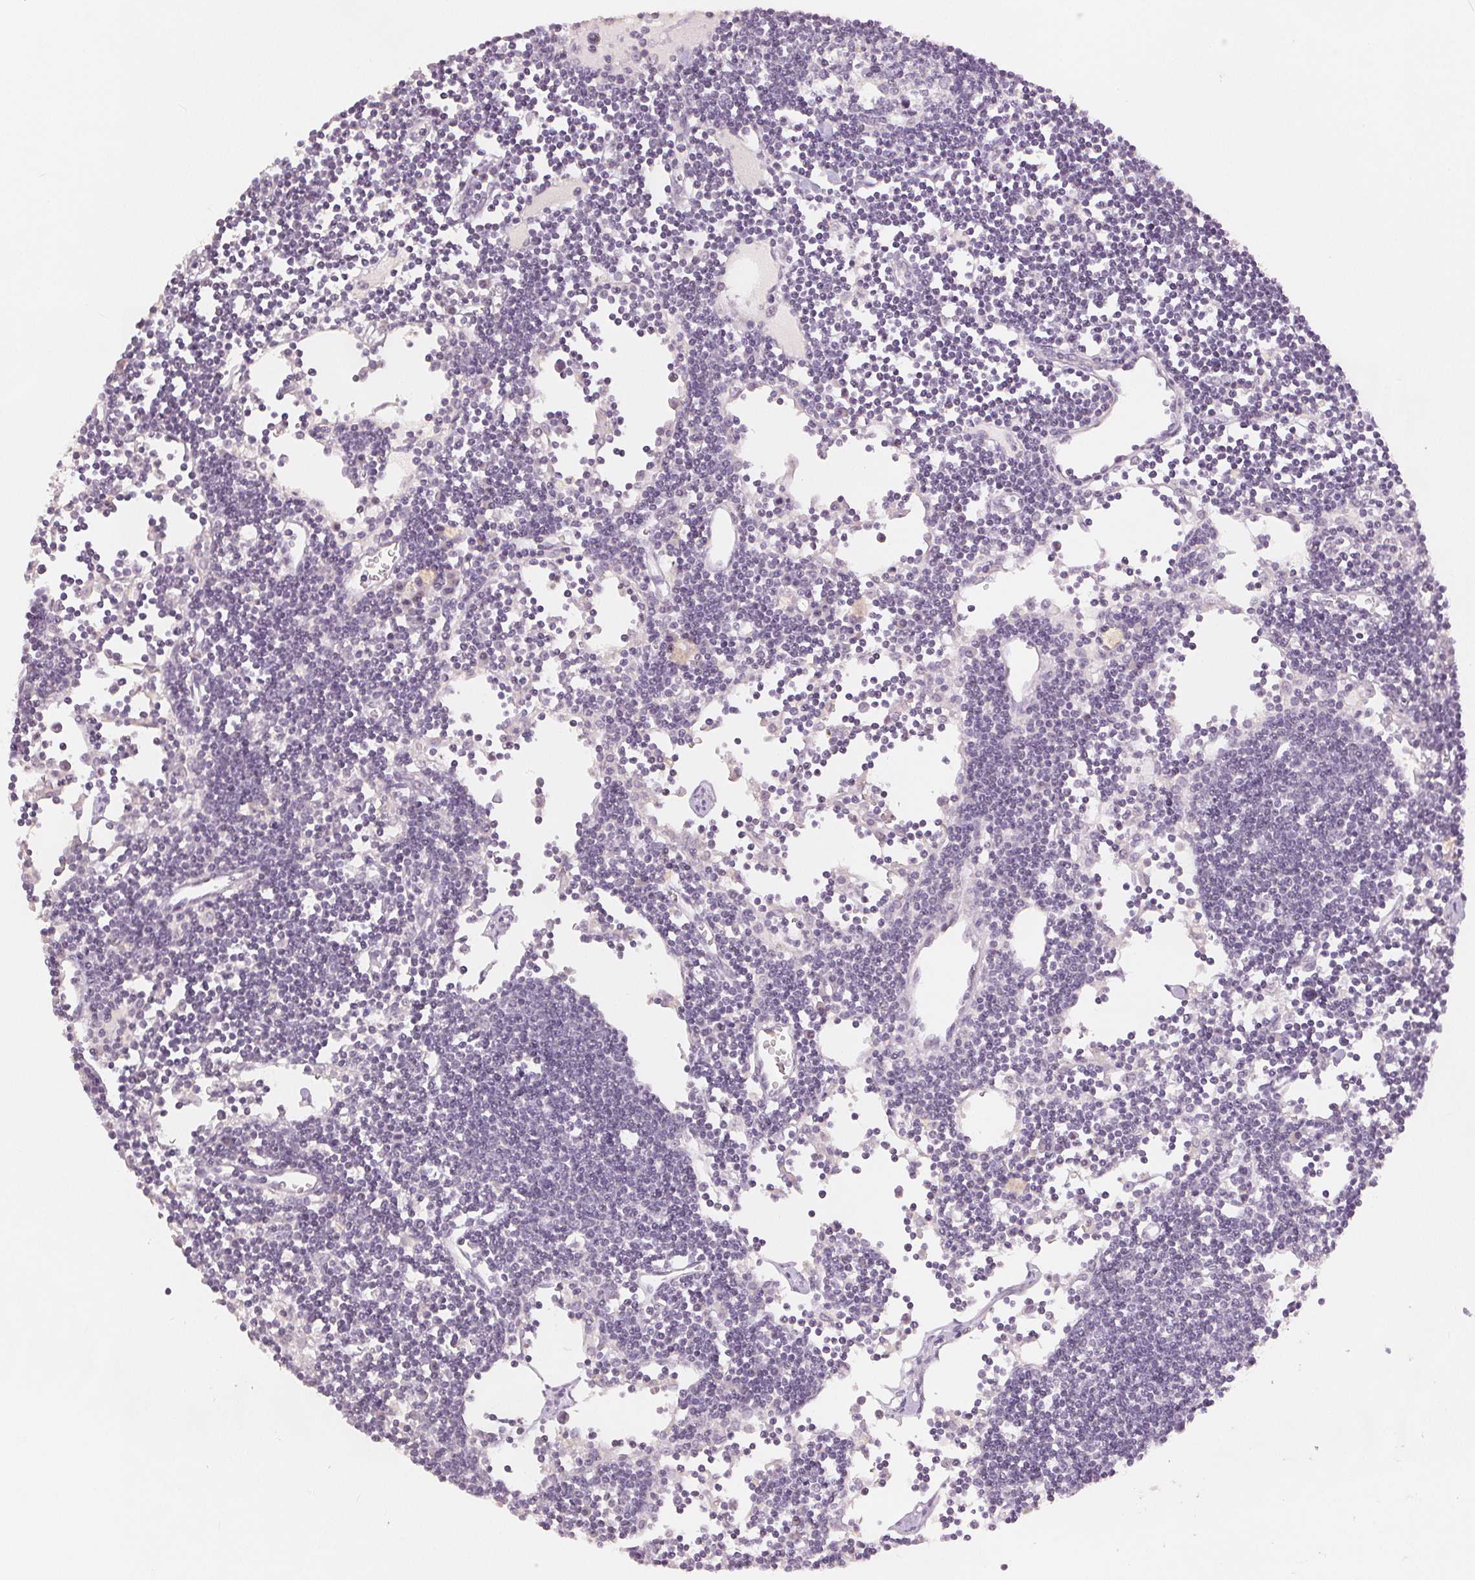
{"staining": {"intensity": "negative", "quantity": "none", "location": "none"}, "tissue": "lymph node", "cell_type": "Germinal center cells", "image_type": "normal", "snomed": [{"axis": "morphology", "description": "Normal tissue, NOS"}, {"axis": "topography", "description": "Lymph node"}], "caption": "A photomicrograph of lymph node stained for a protein demonstrates no brown staining in germinal center cells.", "gene": "SLC27A5", "patient": {"sex": "female", "age": 65}}